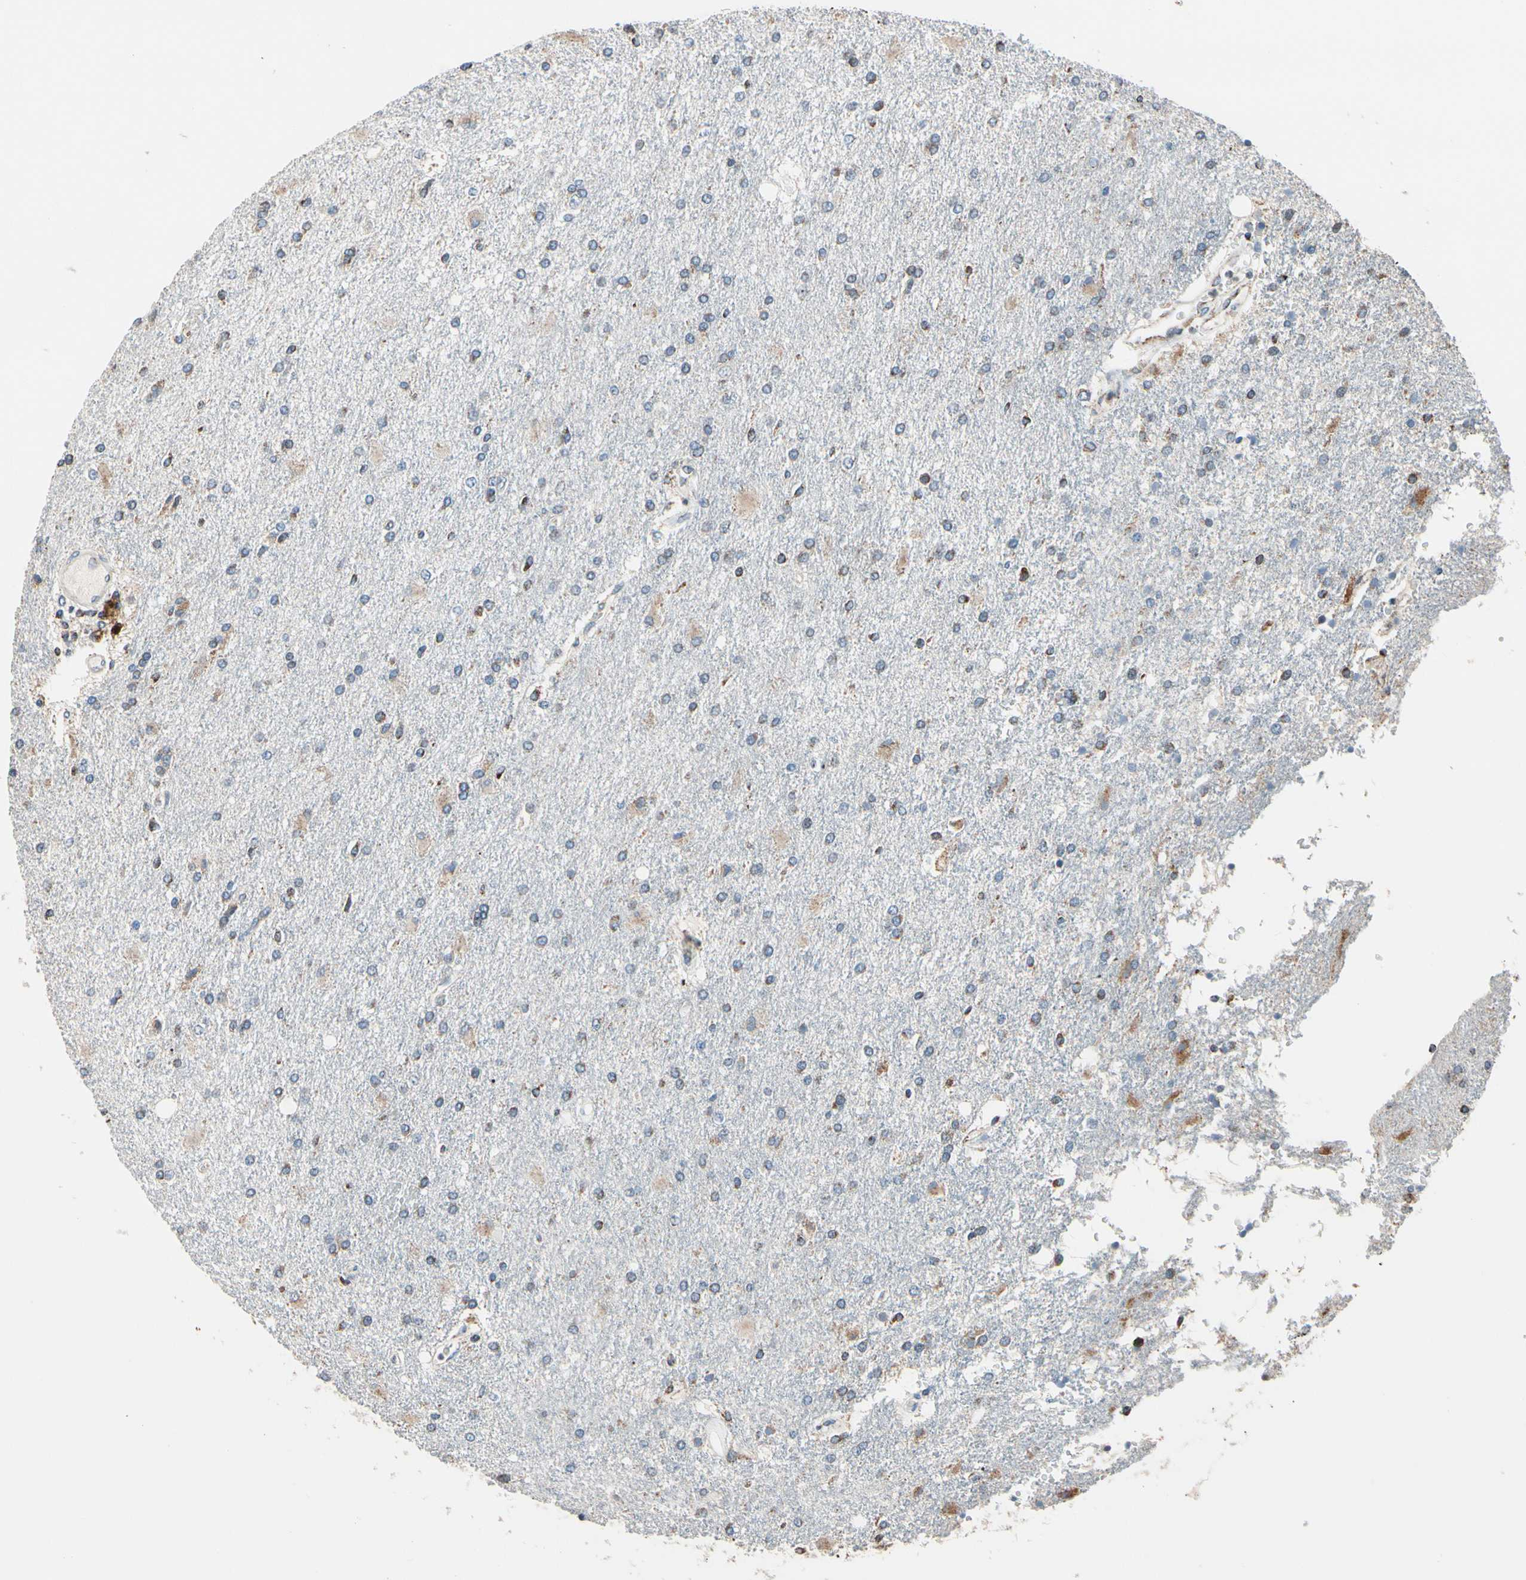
{"staining": {"intensity": "moderate", "quantity": "25%-75%", "location": "cytoplasmic/membranous,nuclear"}, "tissue": "glioma", "cell_type": "Tumor cells", "image_type": "cancer", "snomed": [{"axis": "morphology", "description": "Glioma, malignant, High grade"}, {"axis": "topography", "description": "Brain"}], "caption": "Brown immunohistochemical staining in human glioma shows moderate cytoplasmic/membranous and nuclear staining in approximately 25%-75% of tumor cells.", "gene": "TMEM176A", "patient": {"sex": "male", "age": 71}}